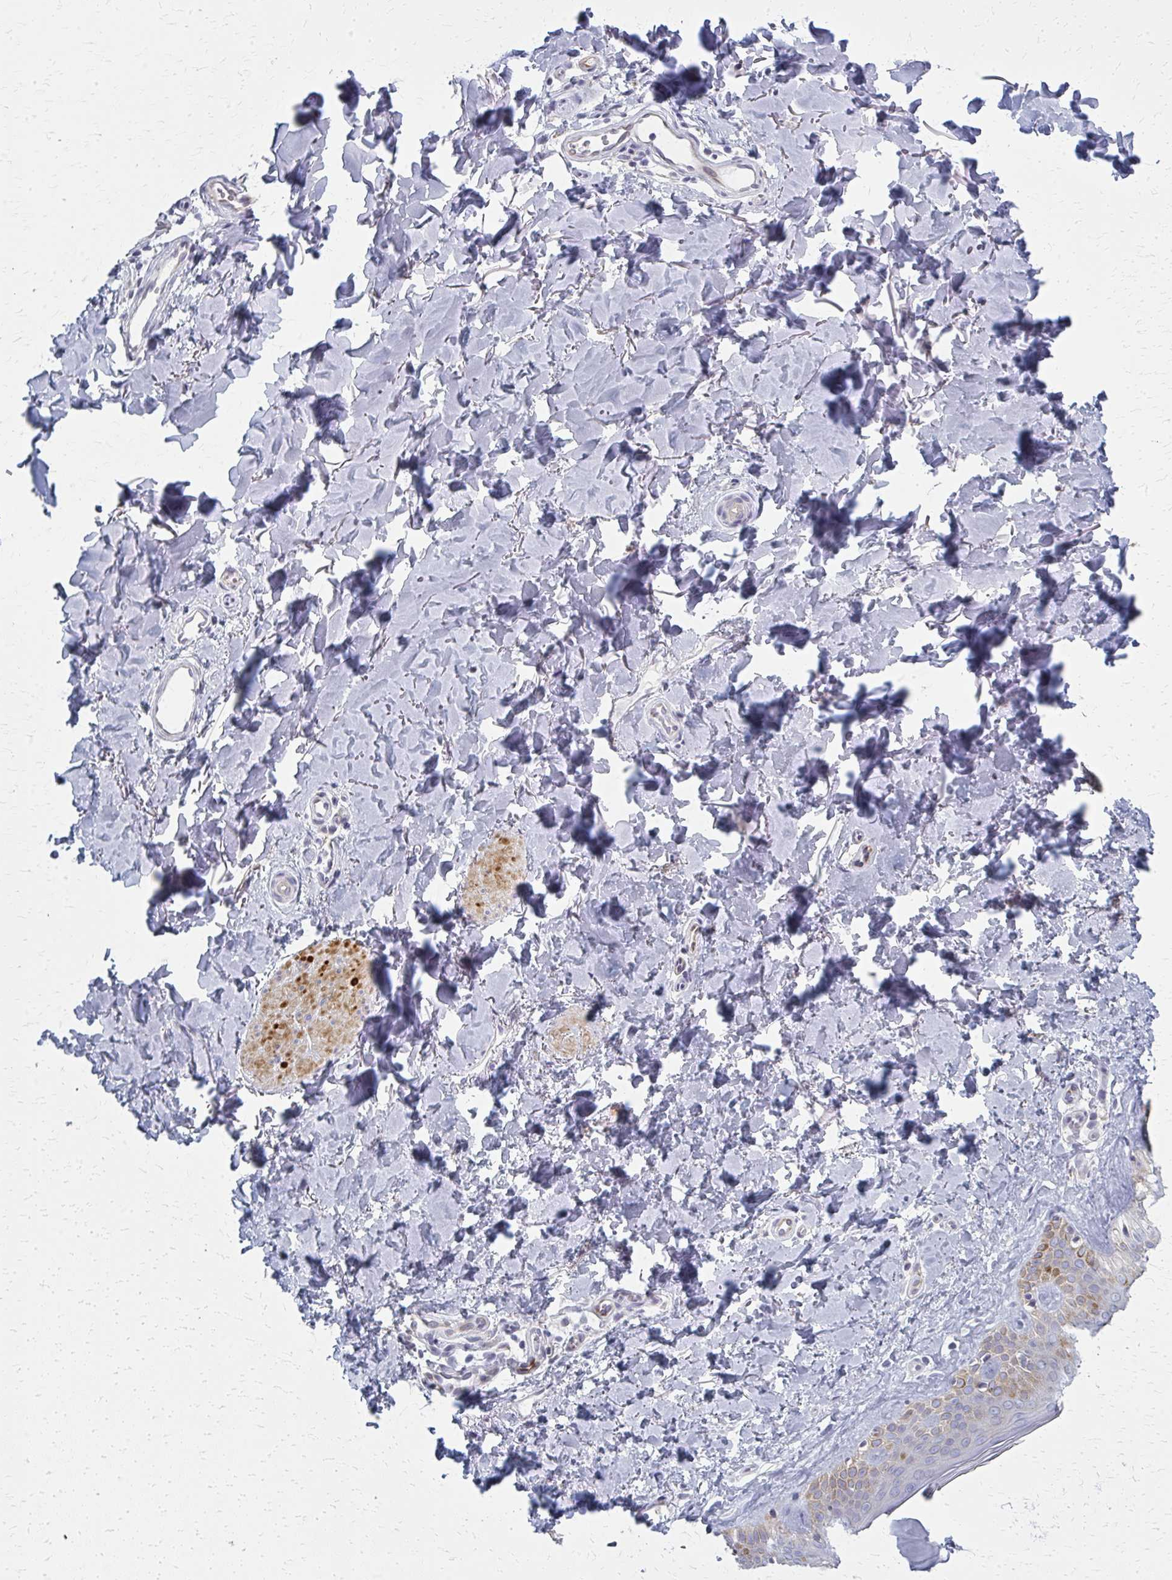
{"staining": {"intensity": "negative", "quantity": "none", "location": "none"}, "tissue": "skin", "cell_type": "Fibroblasts", "image_type": "normal", "snomed": [{"axis": "morphology", "description": "Normal tissue, NOS"}, {"axis": "topography", "description": "Skin"}, {"axis": "topography", "description": "Peripheral nerve tissue"}], "caption": "Immunohistochemistry of normal skin reveals no positivity in fibroblasts.", "gene": "CASQ2", "patient": {"sex": "female", "age": 45}}